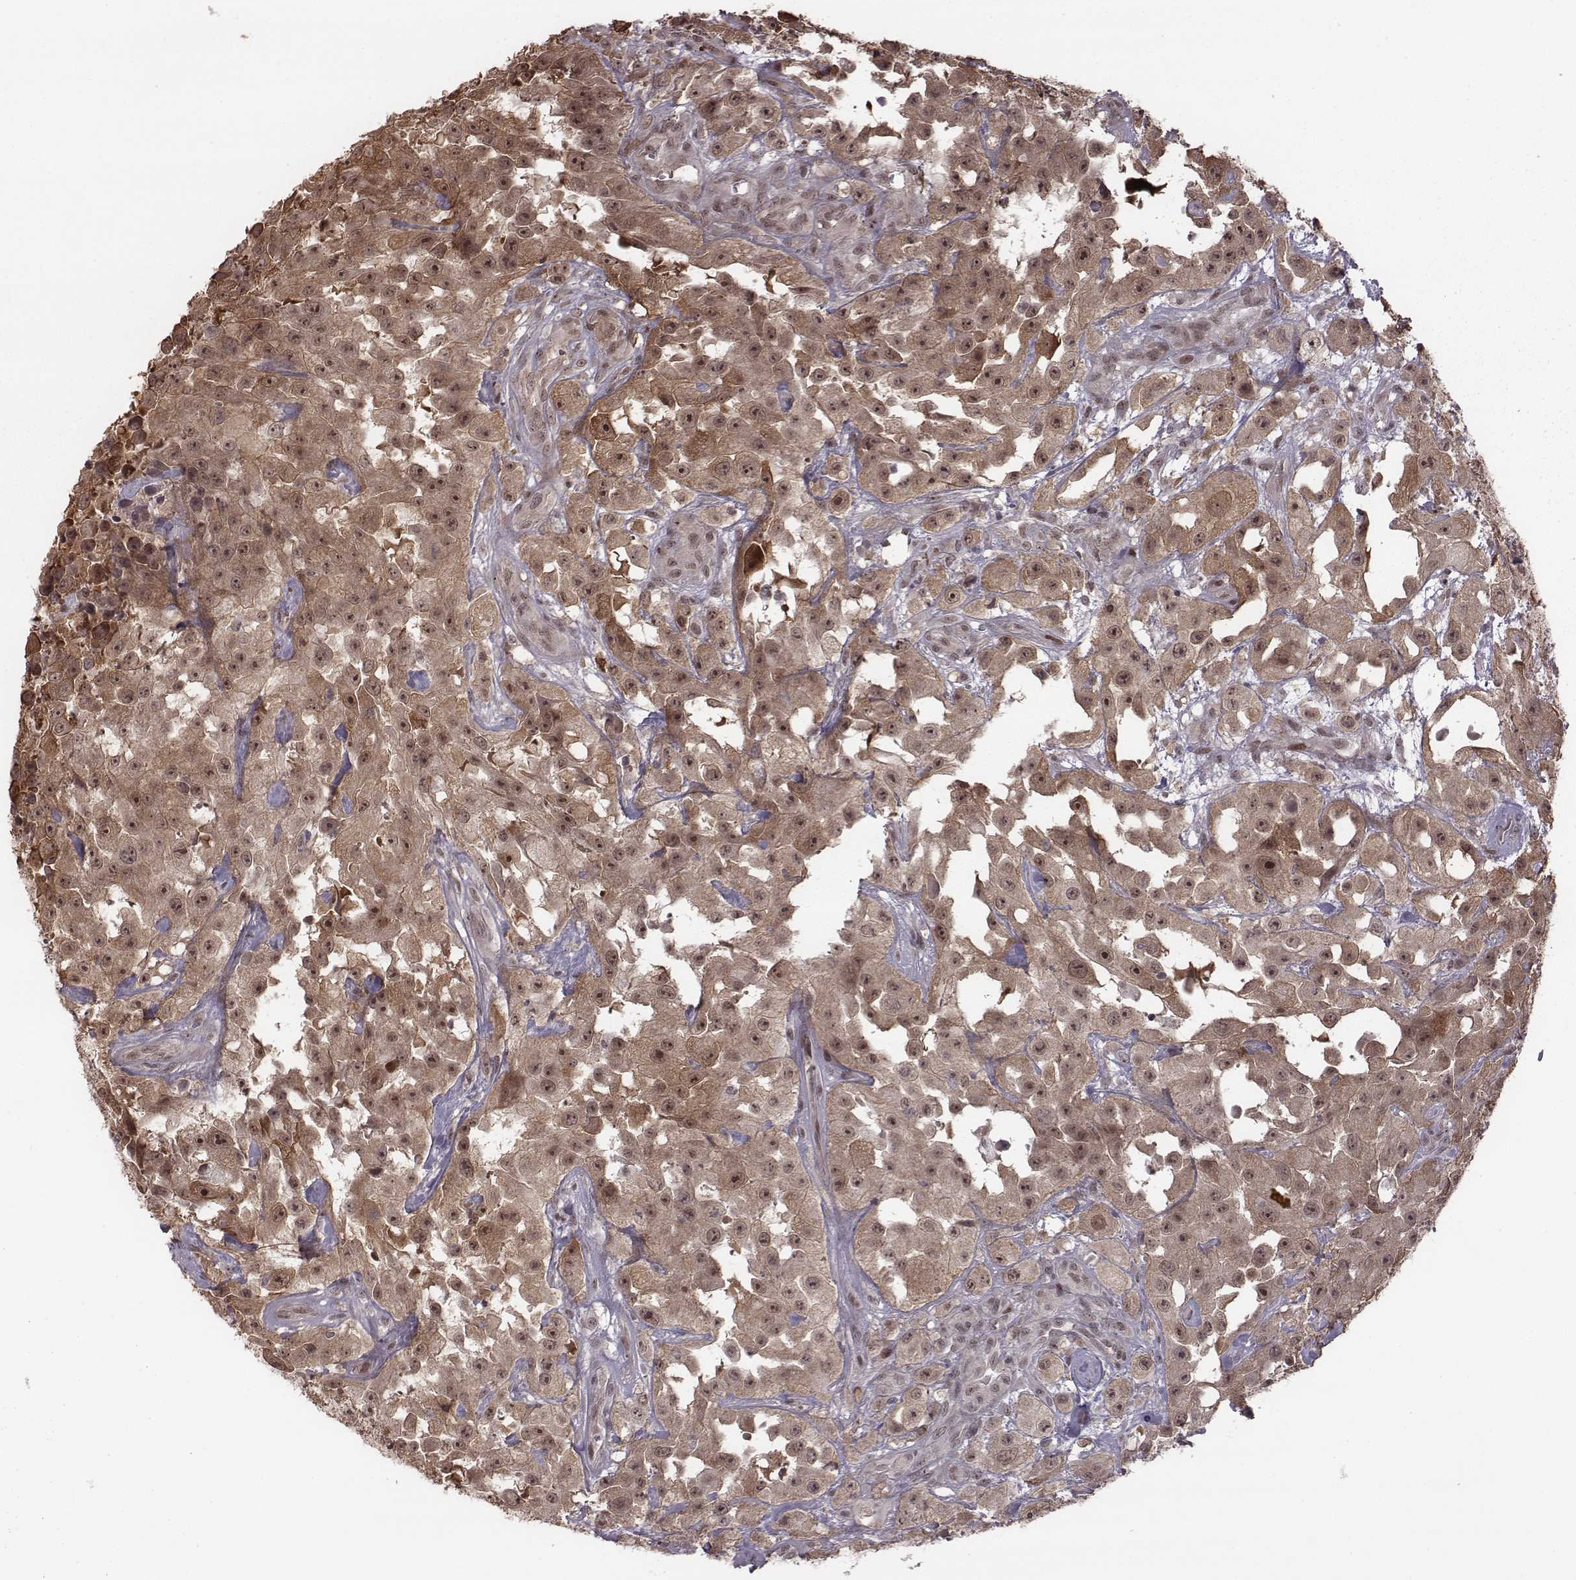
{"staining": {"intensity": "weak", "quantity": ">75%", "location": "cytoplasmic/membranous,nuclear"}, "tissue": "urothelial cancer", "cell_type": "Tumor cells", "image_type": "cancer", "snomed": [{"axis": "morphology", "description": "Urothelial carcinoma, High grade"}, {"axis": "topography", "description": "Urinary bladder"}], "caption": "IHC staining of urothelial cancer, which demonstrates low levels of weak cytoplasmic/membranous and nuclear positivity in about >75% of tumor cells indicating weak cytoplasmic/membranous and nuclear protein staining. The staining was performed using DAB (3,3'-diaminobenzidine) (brown) for protein detection and nuclei were counterstained in hematoxylin (blue).", "gene": "RPL3", "patient": {"sex": "male", "age": 79}}